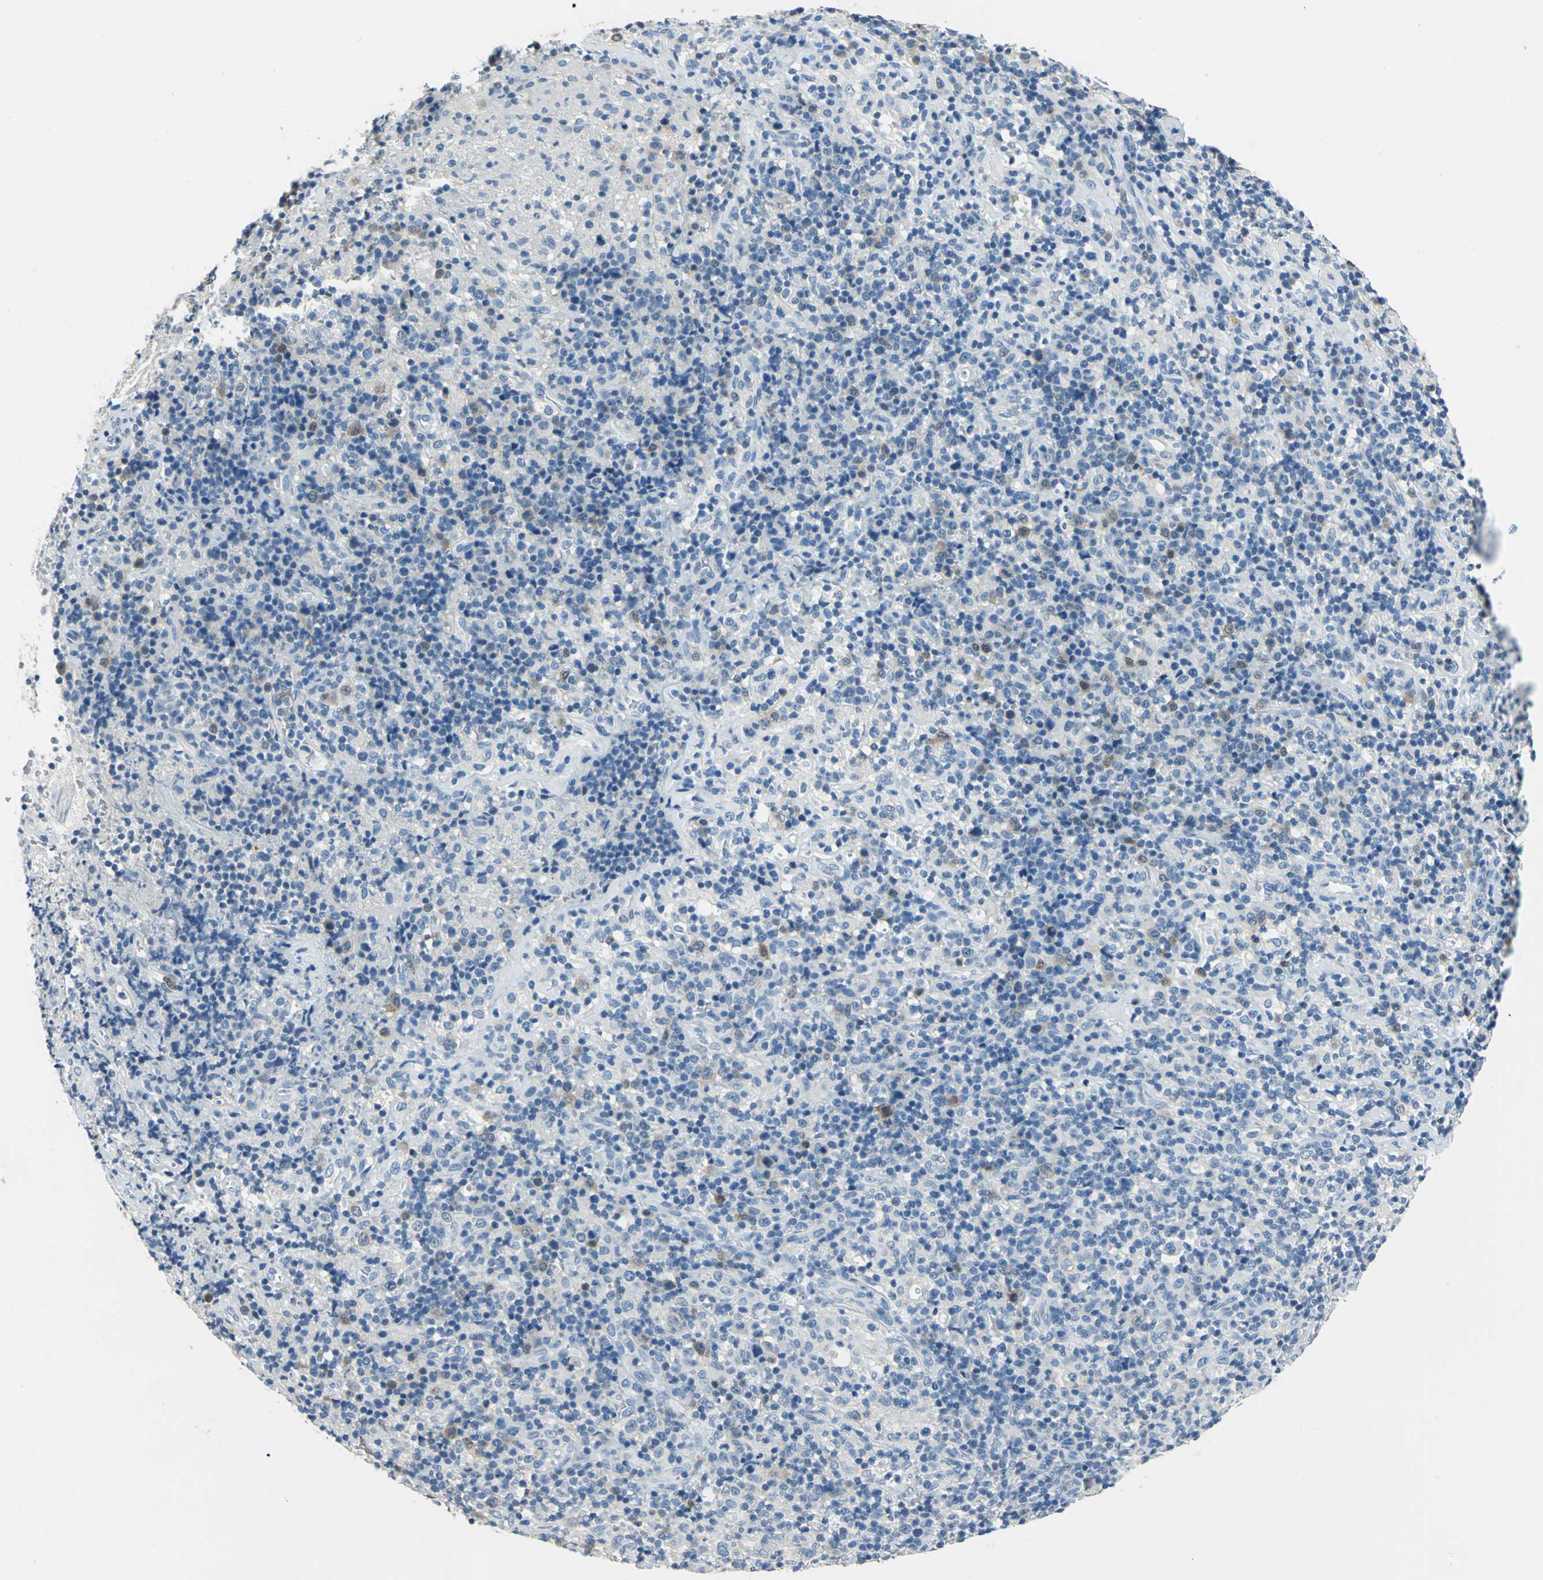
{"staining": {"intensity": "moderate", "quantity": "<25%", "location": "cytoplasmic/membranous"}, "tissue": "lymphoma", "cell_type": "Tumor cells", "image_type": "cancer", "snomed": [{"axis": "morphology", "description": "Hodgkin's disease, NOS"}, {"axis": "topography", "description": "Lymph node"}], "caption": "Immunohistochemical staining of lymphoma demonstrates low levels of moderate cytoplasmic/membranous protein staining in about <25% of tumor cells.", "gene": "UCHL1", "patient": {"sex": "male", "age": 65}}